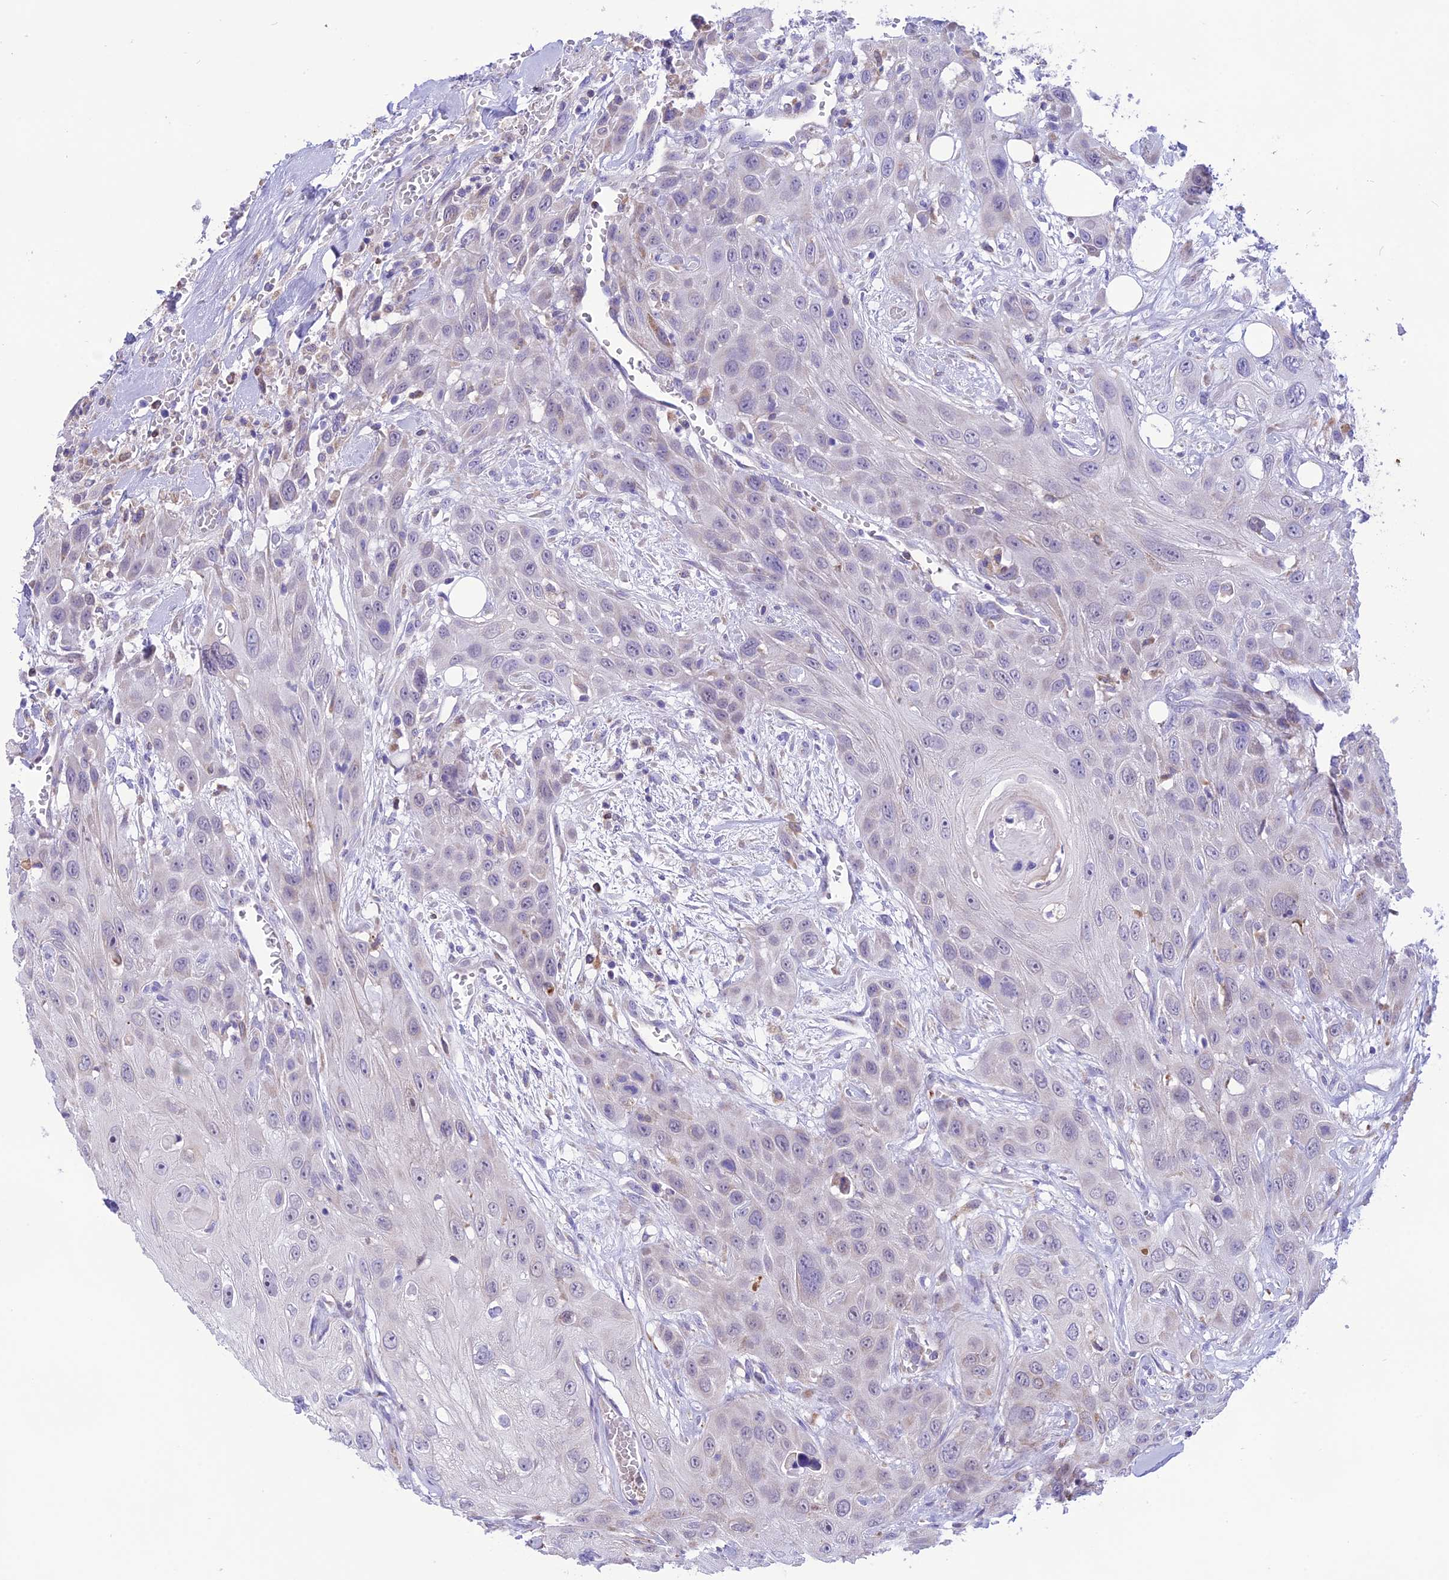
{"staining": {"intensity": "negative", "quantity": "none", "location": "none"}, "tissue": "head and neck cancer", "cell_type": "Tumor cells", "image_type": "cancer", "snomed": [{"axis": "morphology", "description": "Squamous cell carcinoma, NOS"}, {"axis": "topography", "description": "Head-Neck"}], "caption": "An image of head and neck cancer stained for a protein reveals no brown staining in tumor cells.", "gene": "DOC2B", "patient": {"sex": "male", "age": 81}}